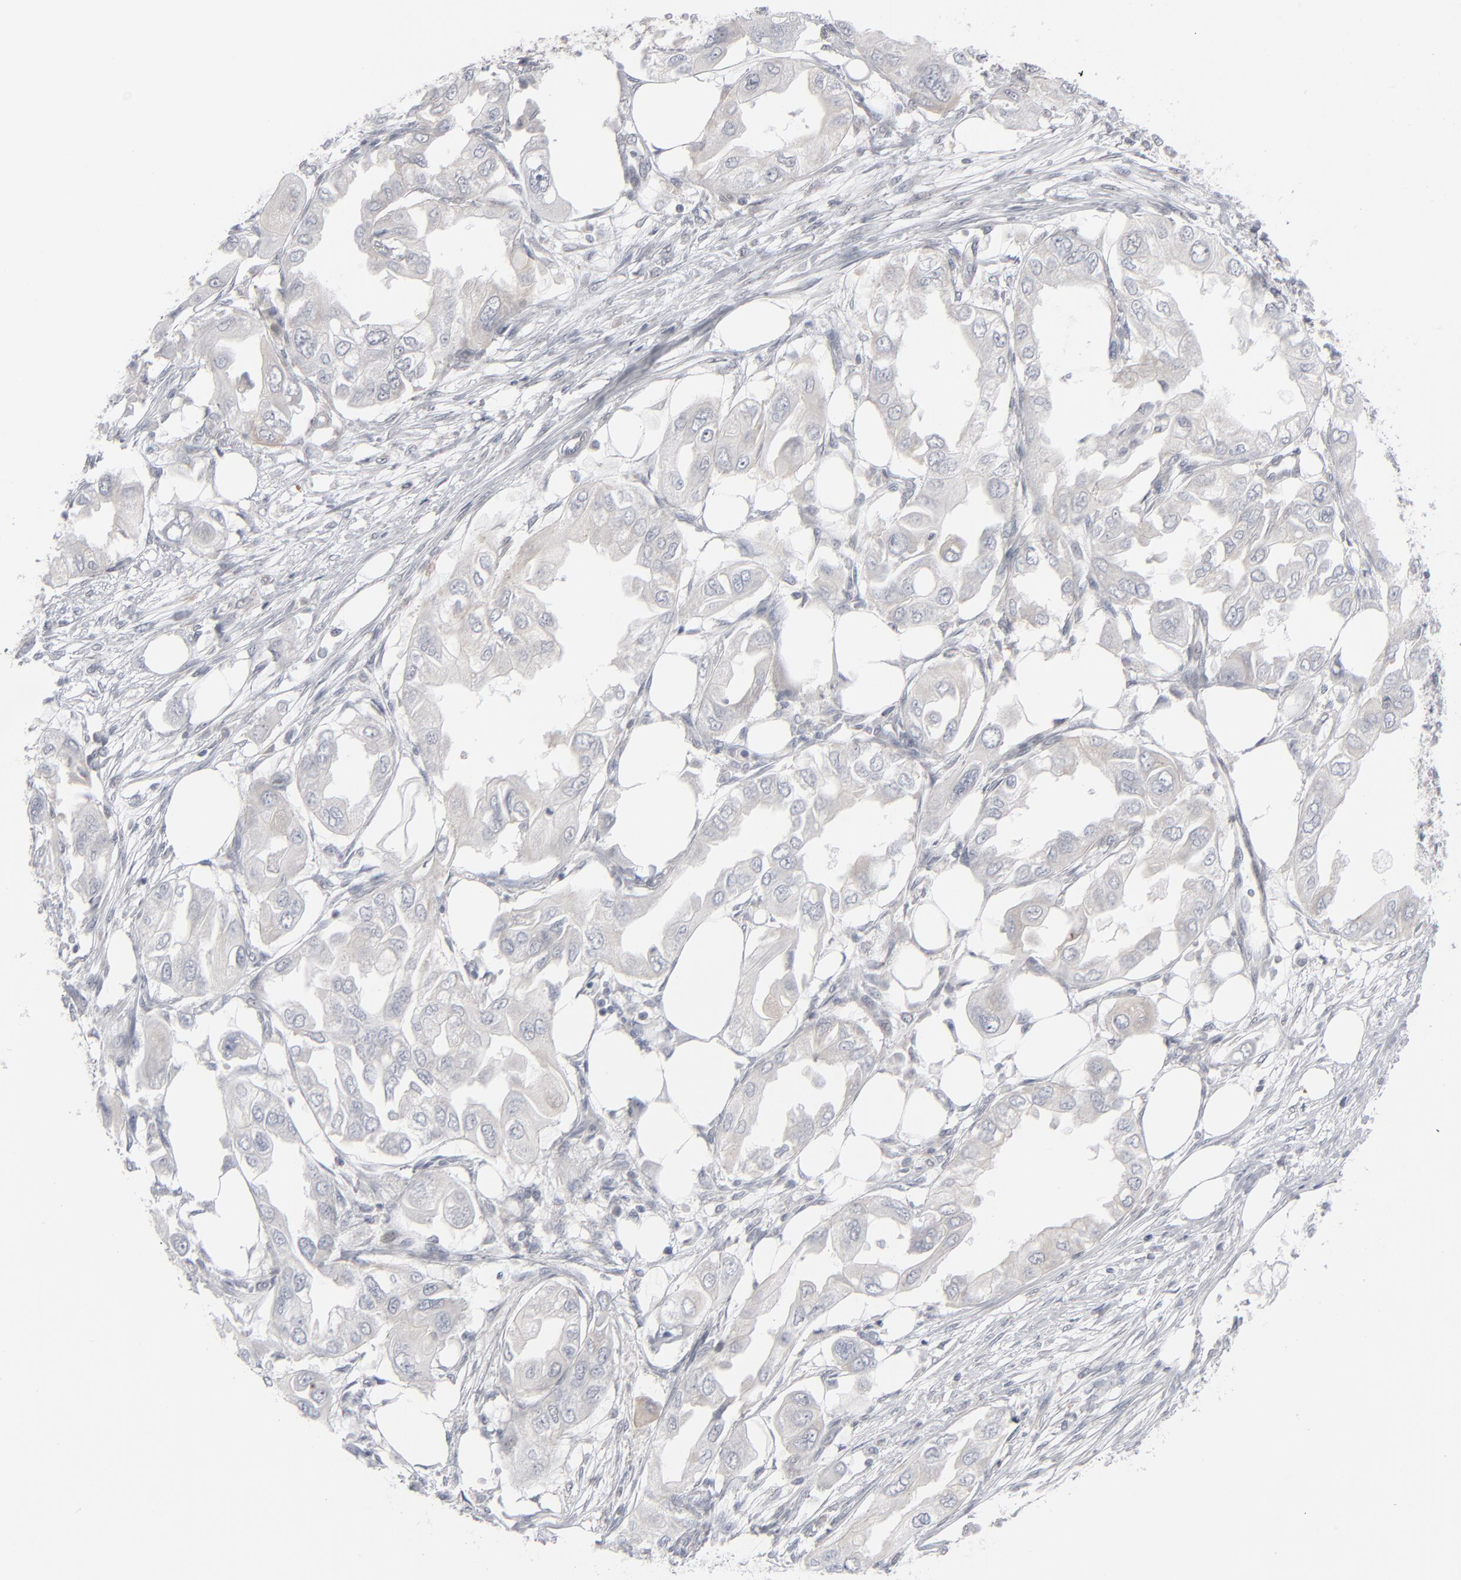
{"staining": {"intensity": "negative", "quantity": "none", "location": "none"}, "tissue": "endometrial cancer", "cell_type": "Tumor cells", "image_type": "cancer", "snomed": [{"axis": "morphology", "description": "Adenocarcinoma, NOS"}, {"axis": "topography", "description": "Endometrium"}], "caption": "There is no significant positivity in tumor cells of adenocarcinoma (endometrial).", "gene": "POF1B", "patient": {"sex": "female", "age": 67}}